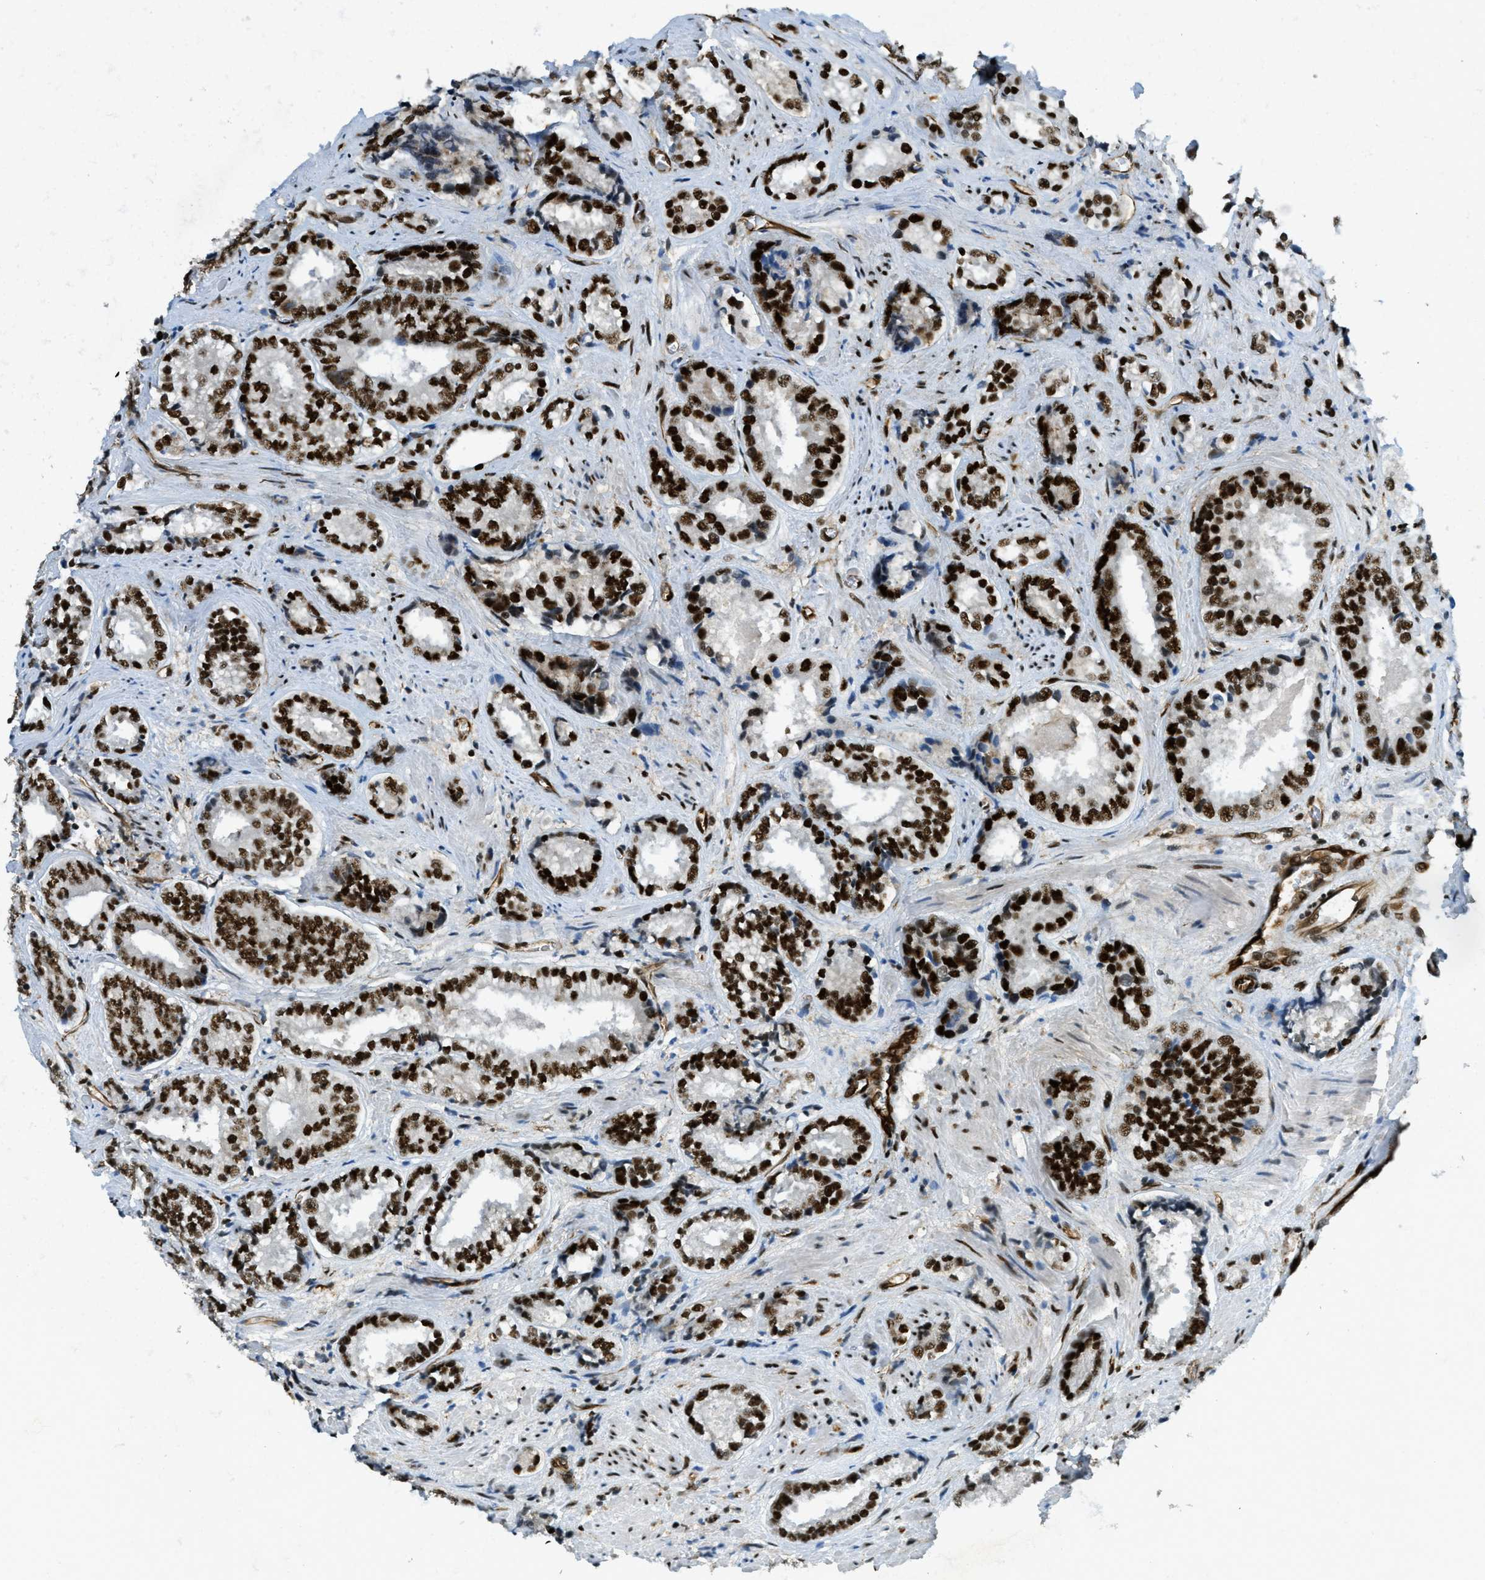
{"staining": {"intensity": "strong", "quantity": ">75%", "location": "nuclear"}, "tissue": "prostate cancer", "cell_type": "Tumor cells", "image_type": "cancer", "snomed": [{"axis": "morphology", "description": "Adenocarcinoma, High grade"}, {"axis": "topography", "description": "Prostate"}], "caption": "The photomicrograph exhibits a brown stain indicating the presence of a protein in the nuclear of tumor cells in adenocarcinoma (high-grade) (prostate). (DAB (3,3'-diaminobenzidine) IHC with brightfield microscopy, high magnification).", "gene": "ZFR", "patient": {"sex": "male", "age": 61}}